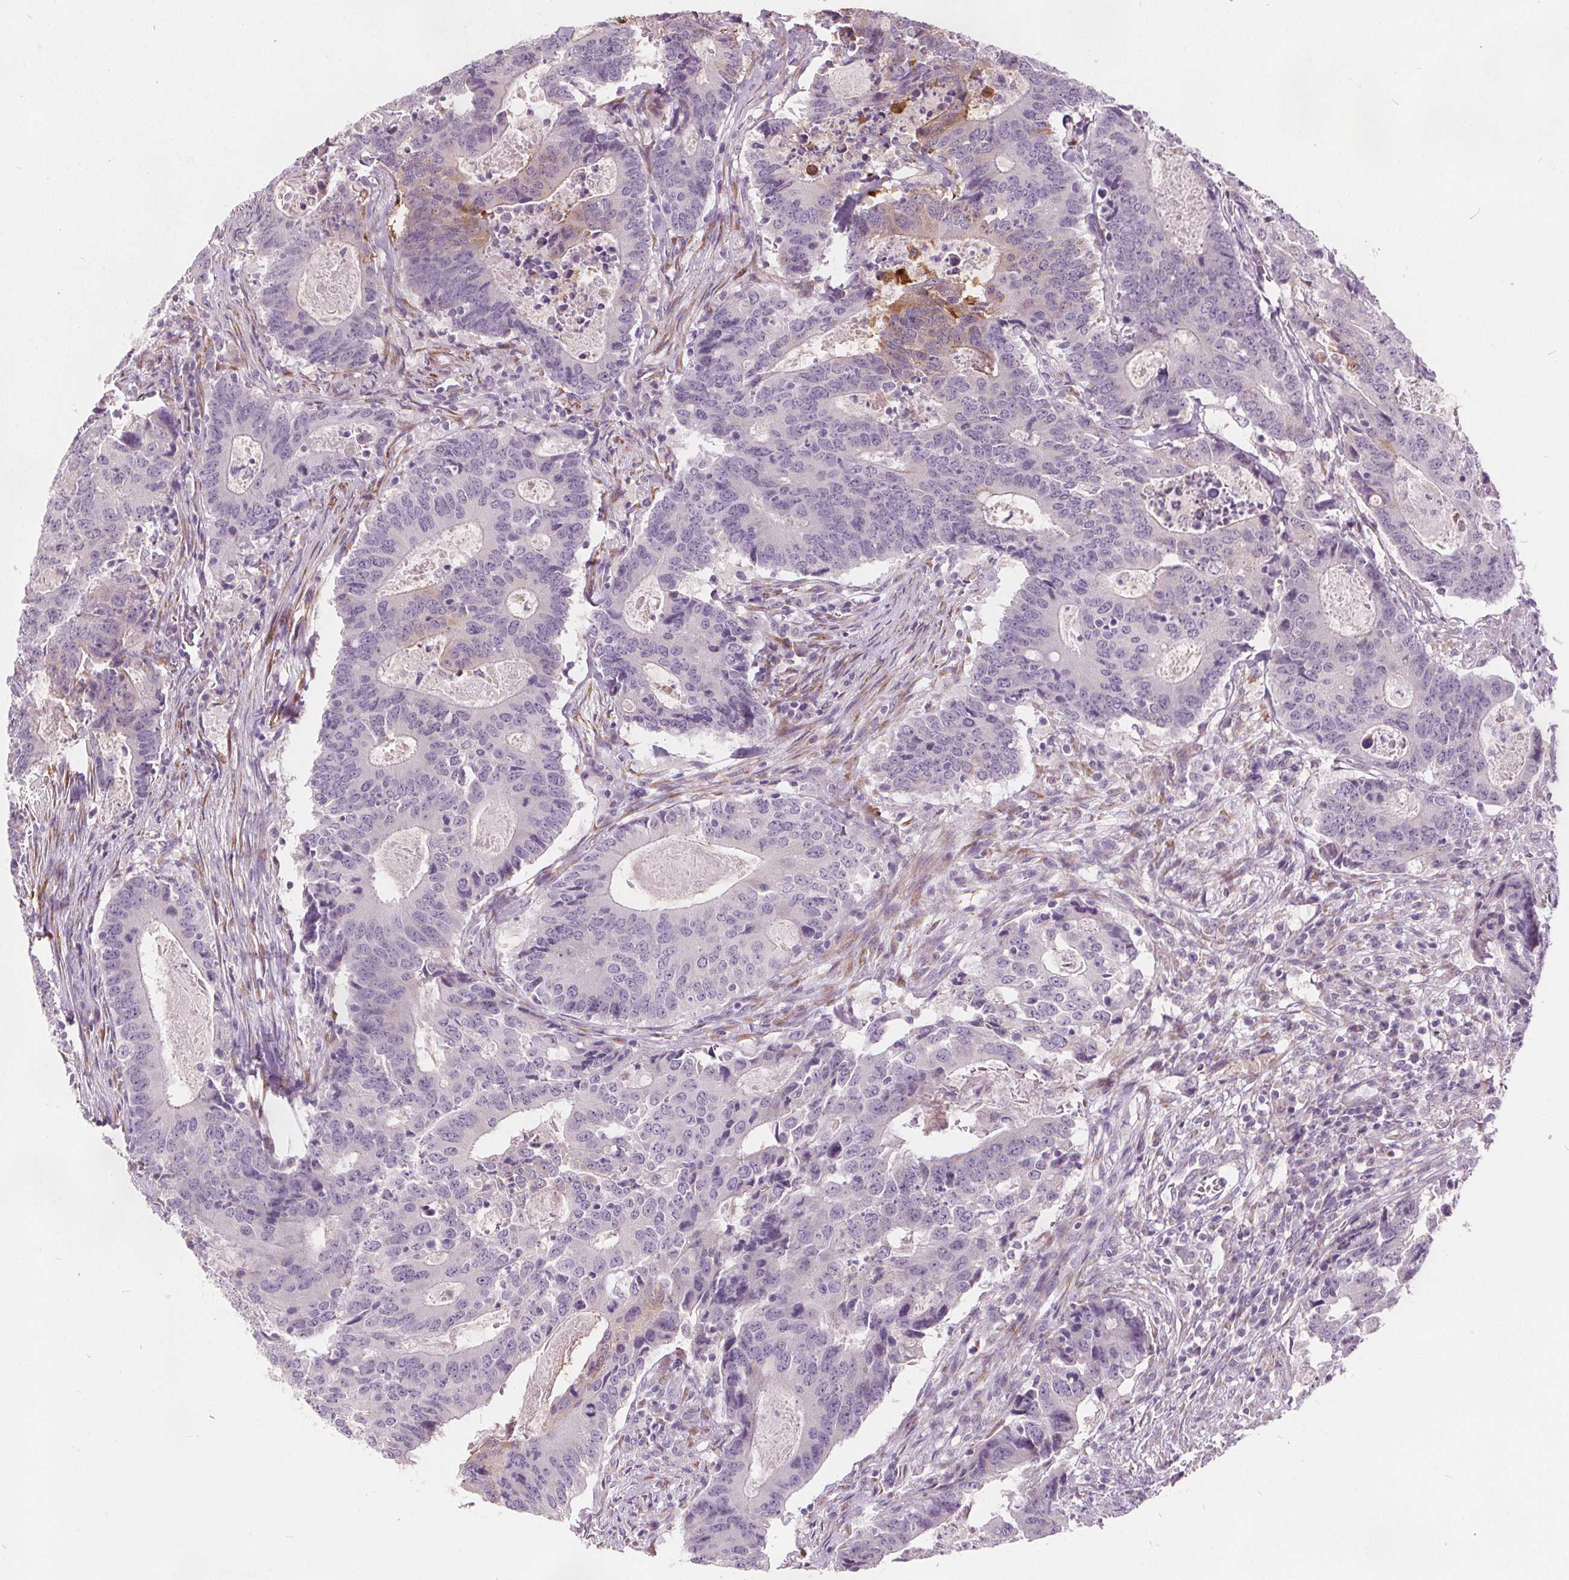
{"staining": {"intensity": "negative", "quantity": "none", "location": "none"}, "tissue": "colorectal cancer", "cell_type": "Tumor cells", "image_type": "cancer", "snomed": [{"axis": "morphology", "description": "Adenocarcinoma, NOS"}, {"axis": "topography", "description": "Colon"}], "caption": "High power microscopy micrograph of an IHC image of colorectal adenocarcinoma, revealing no significant staining in tumor cells.", "gene": "ACOX2", "patient": {"sex": "male", "age": 67}}